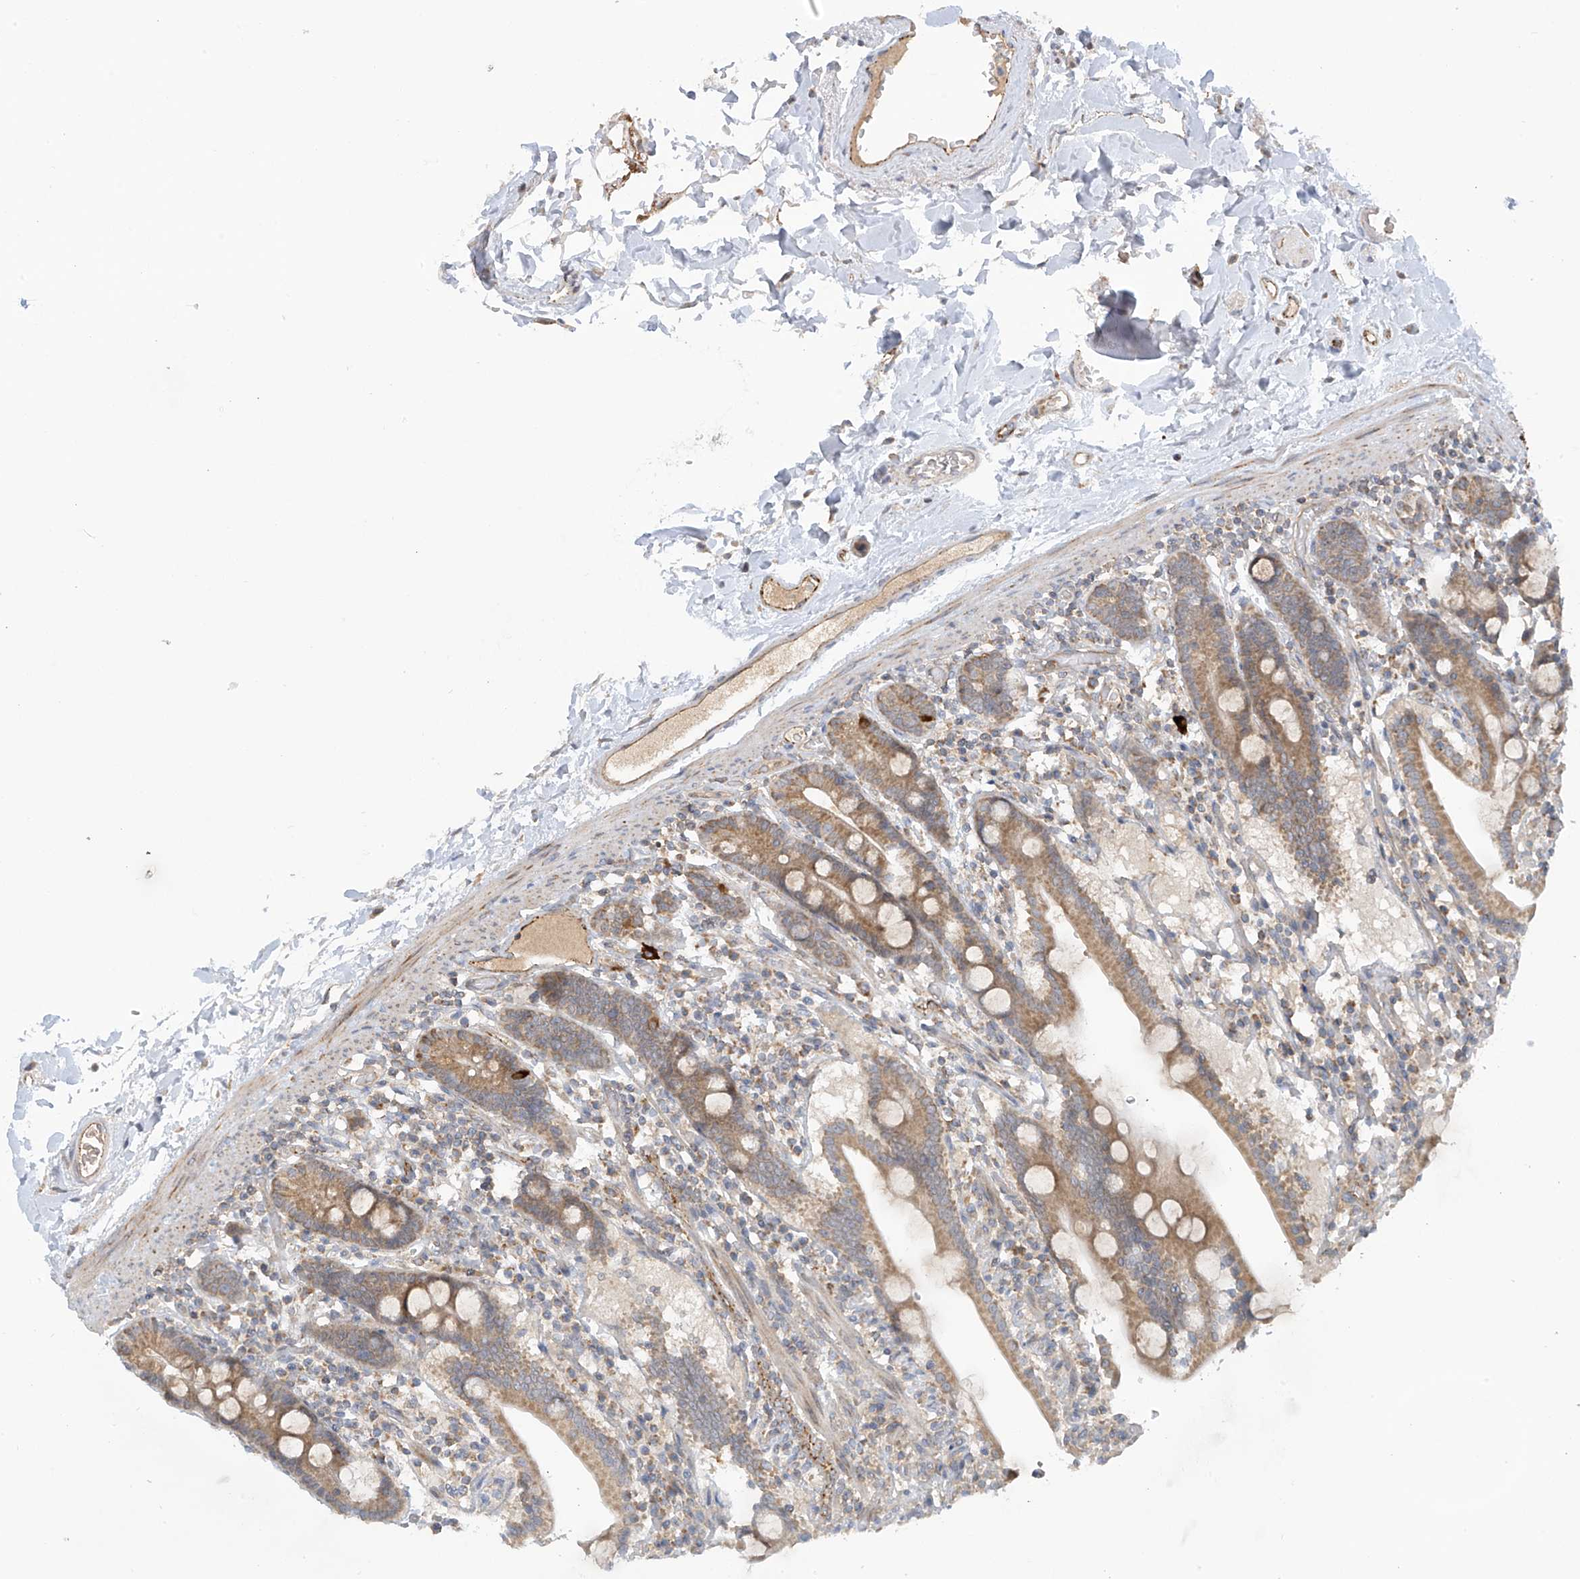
{"staining": {"intensity": "weak", "quantity": ">75%", "location": "cytoplasmic/membranous"}, "tissue": "duodenum", "cell_type": "Glandular cells", "image_type": "normal", "snomed": [{"axis": "morphology", "description": "Normal tissue, NOS"}, {"axis": "topography", "description": "Duodenum"}], "caption": "Protein expression analysis of normal duodenum reveals weak cytoplasmic/membranous positivity in approximately >75% of glandular cells. (IHC, brightfield microscopy, high magnification).", "gene": "SCGB1D2", "patient": {"sex": "male", "age": 55}}